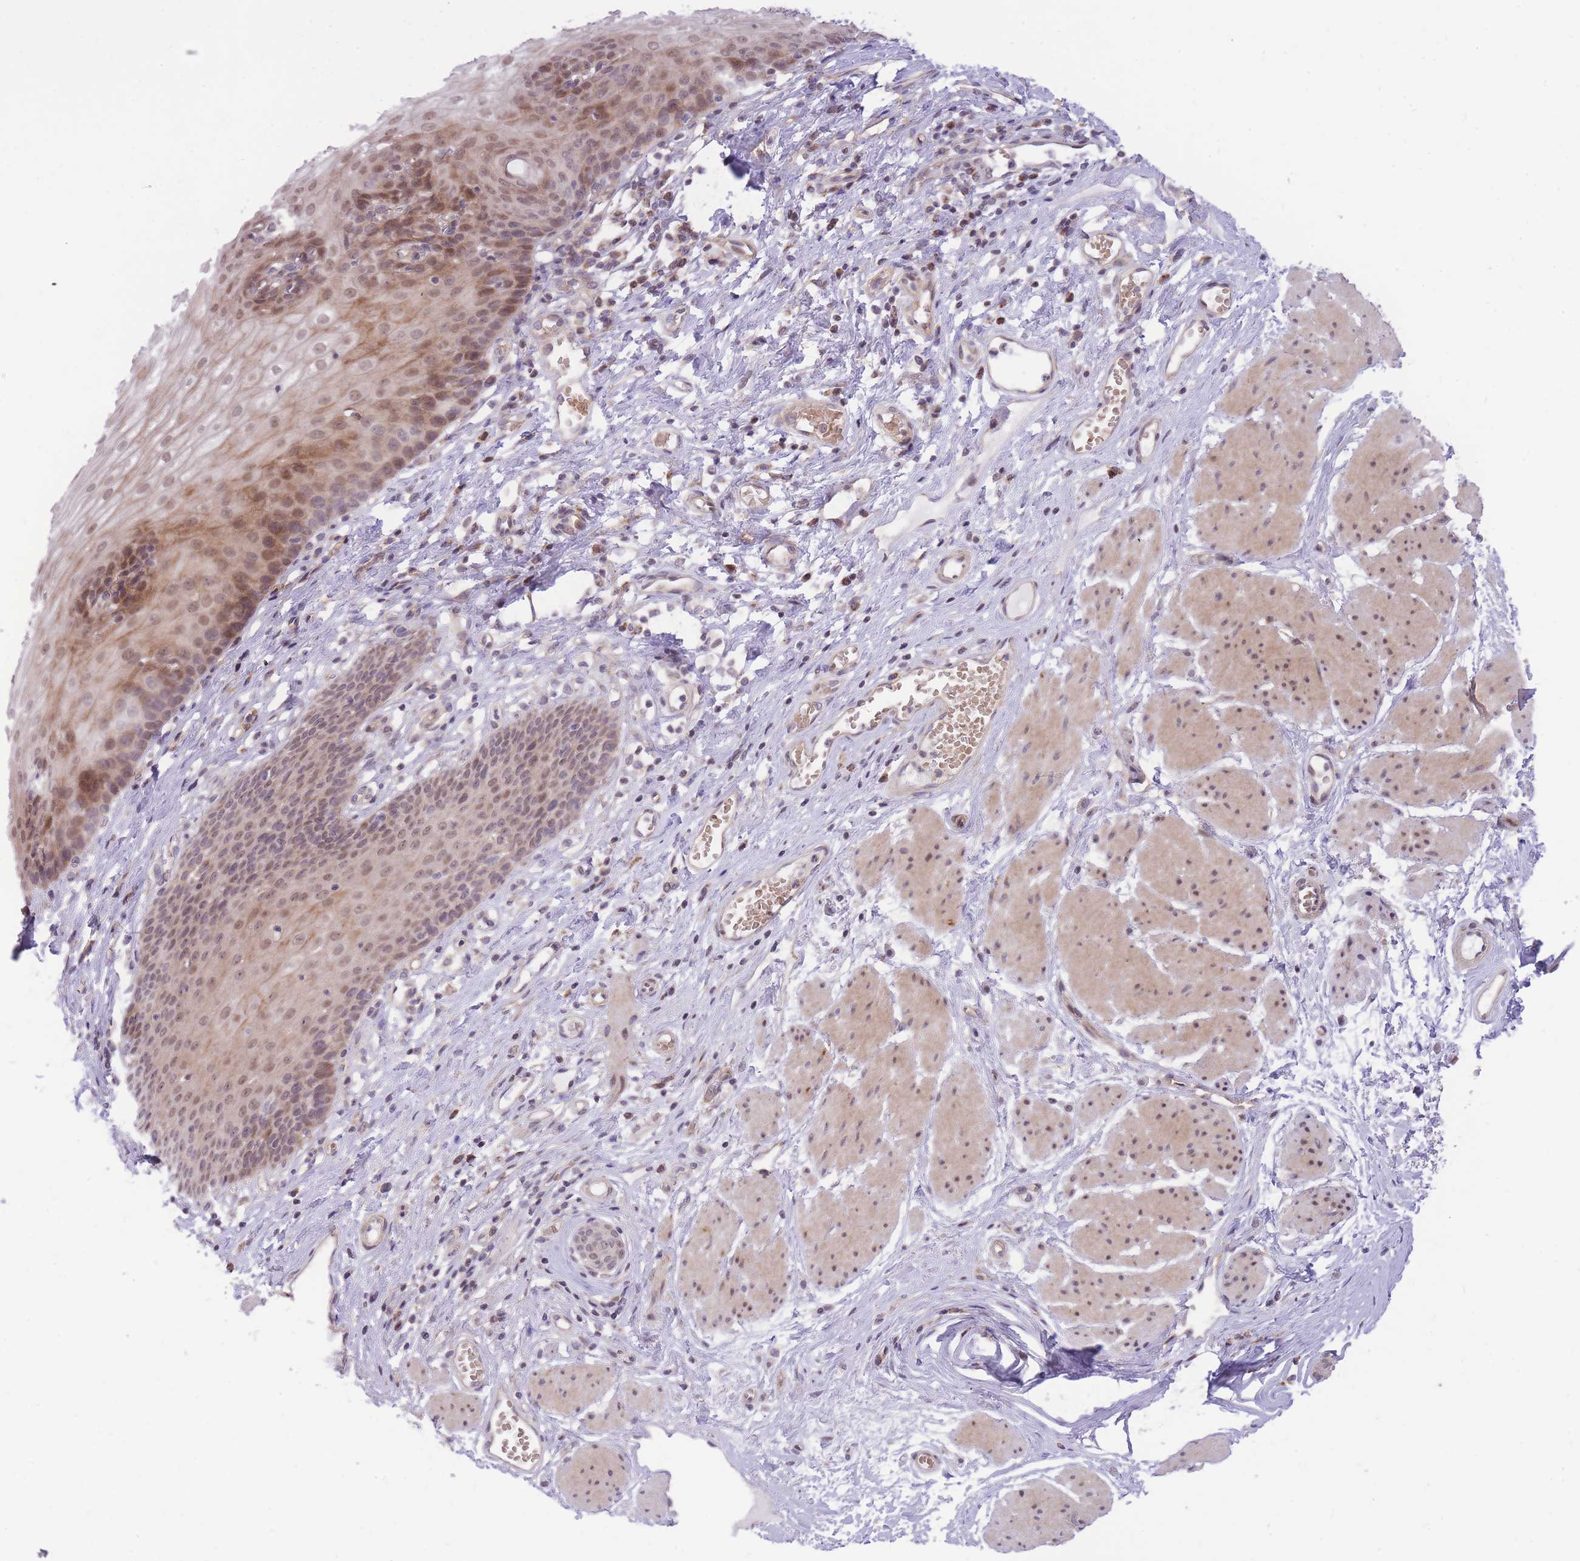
{"staining": {"intensity": "moderate", "quantity": ">75%", "location": "cytoplasmic/membranous,nuclear"}, "tissue": "esophagus", "cell_type": "Squamous epithelial cells", "image_type": "normal", "snomed": [{"axis": "morphology", "description": "Normal tissue, NOS"}, {"axis": "topography", "description": "Esophagus"}], "caption": "Brown immunohistochemical staining in normal human esophagus shows moderate cytoplasmic/membranous,nuclear staining in approximately >75% of squamous epithelial cells.", "gene": "MINDY2", "patient": {"sex": "male", "age": 69}}